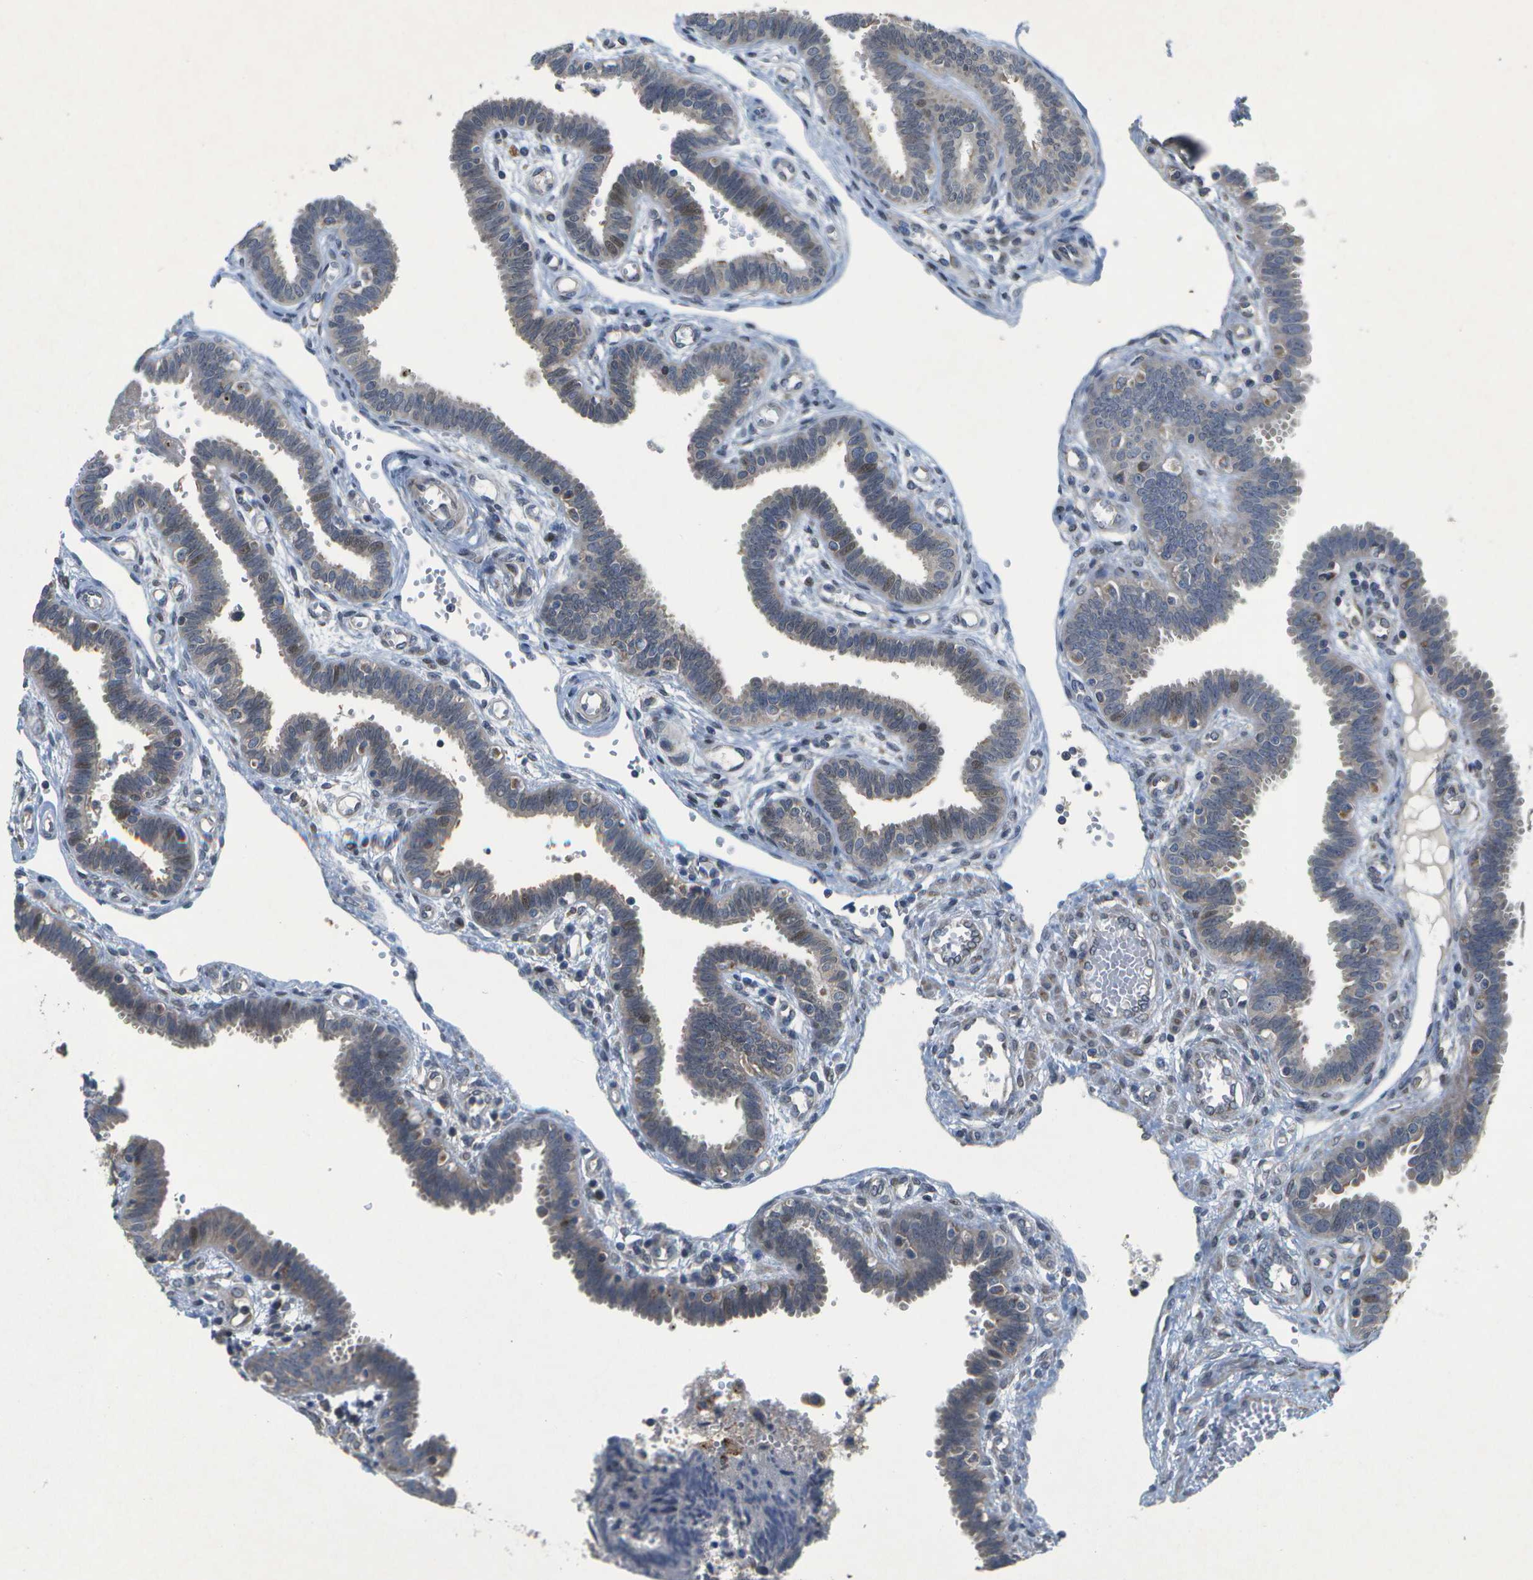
{"staining": {"intensity": "weak", "quantity": ">75%", "location": "cytoplasmic/membranous,nuclear"}, "tissue": "fallopian tube", "cell_type": "Glandular cells", "image_type": "normal", "snomed": [{"axis": "morphology", "description": "Normal tissue, NOS"}, {"axis": "topography", "description": "Fallopian tube"}, {"axis": "topography", "description": "Placenta"}], "caption": "This photomicrograph demonstrates immunohistochemistry (IHC) staining of benign human fallopian tube, with low weak cytoplasmic/membranous,nuclear staining in about >75% of glandular cells.", "gene": "HADHA", "patient": {"sex": "female", "age": 32}}